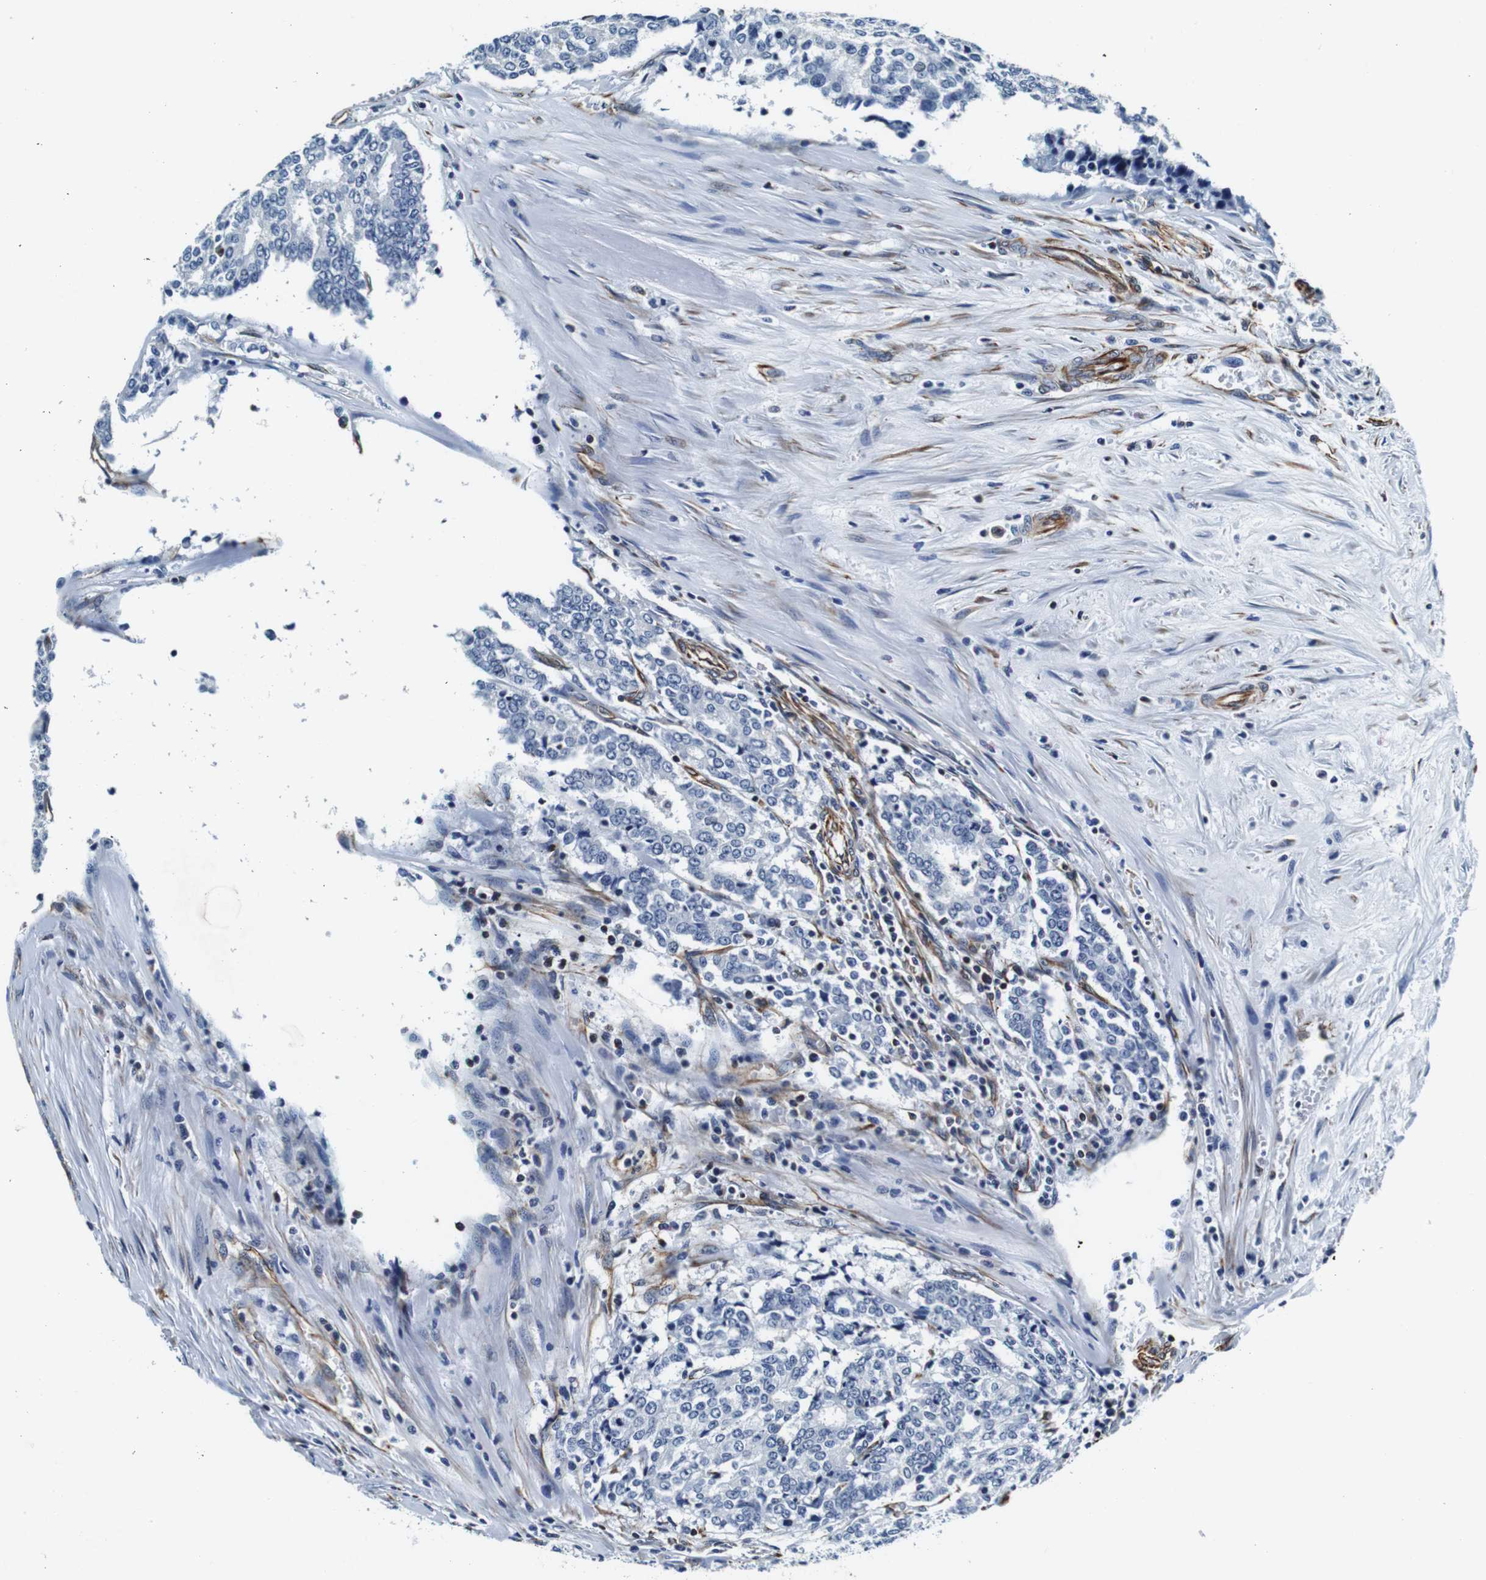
{"staining": {"intensity": "negative", "quantity": "none", "location": "none"}, "tissue": "prostate cancer", "cell_type": "Tumor cells", "image_type": "cancer", "snomed": [{"axis": "morphology", "description": "Normal tissue, NOS"}, {"axis": "morphology", "description": "Adenocarcinoma, High grade"}, {"axis": "topography", "description": "Prostate"}, {"axis": "topography", "description": "Seminal veicle"}], "caption": "IHC micrograph of human prostate cancer stained for a protein (brown), which displays no positivity in tumor cells.", "gene": "GJE1", "patient": {"sex": "male", "age": 55}}